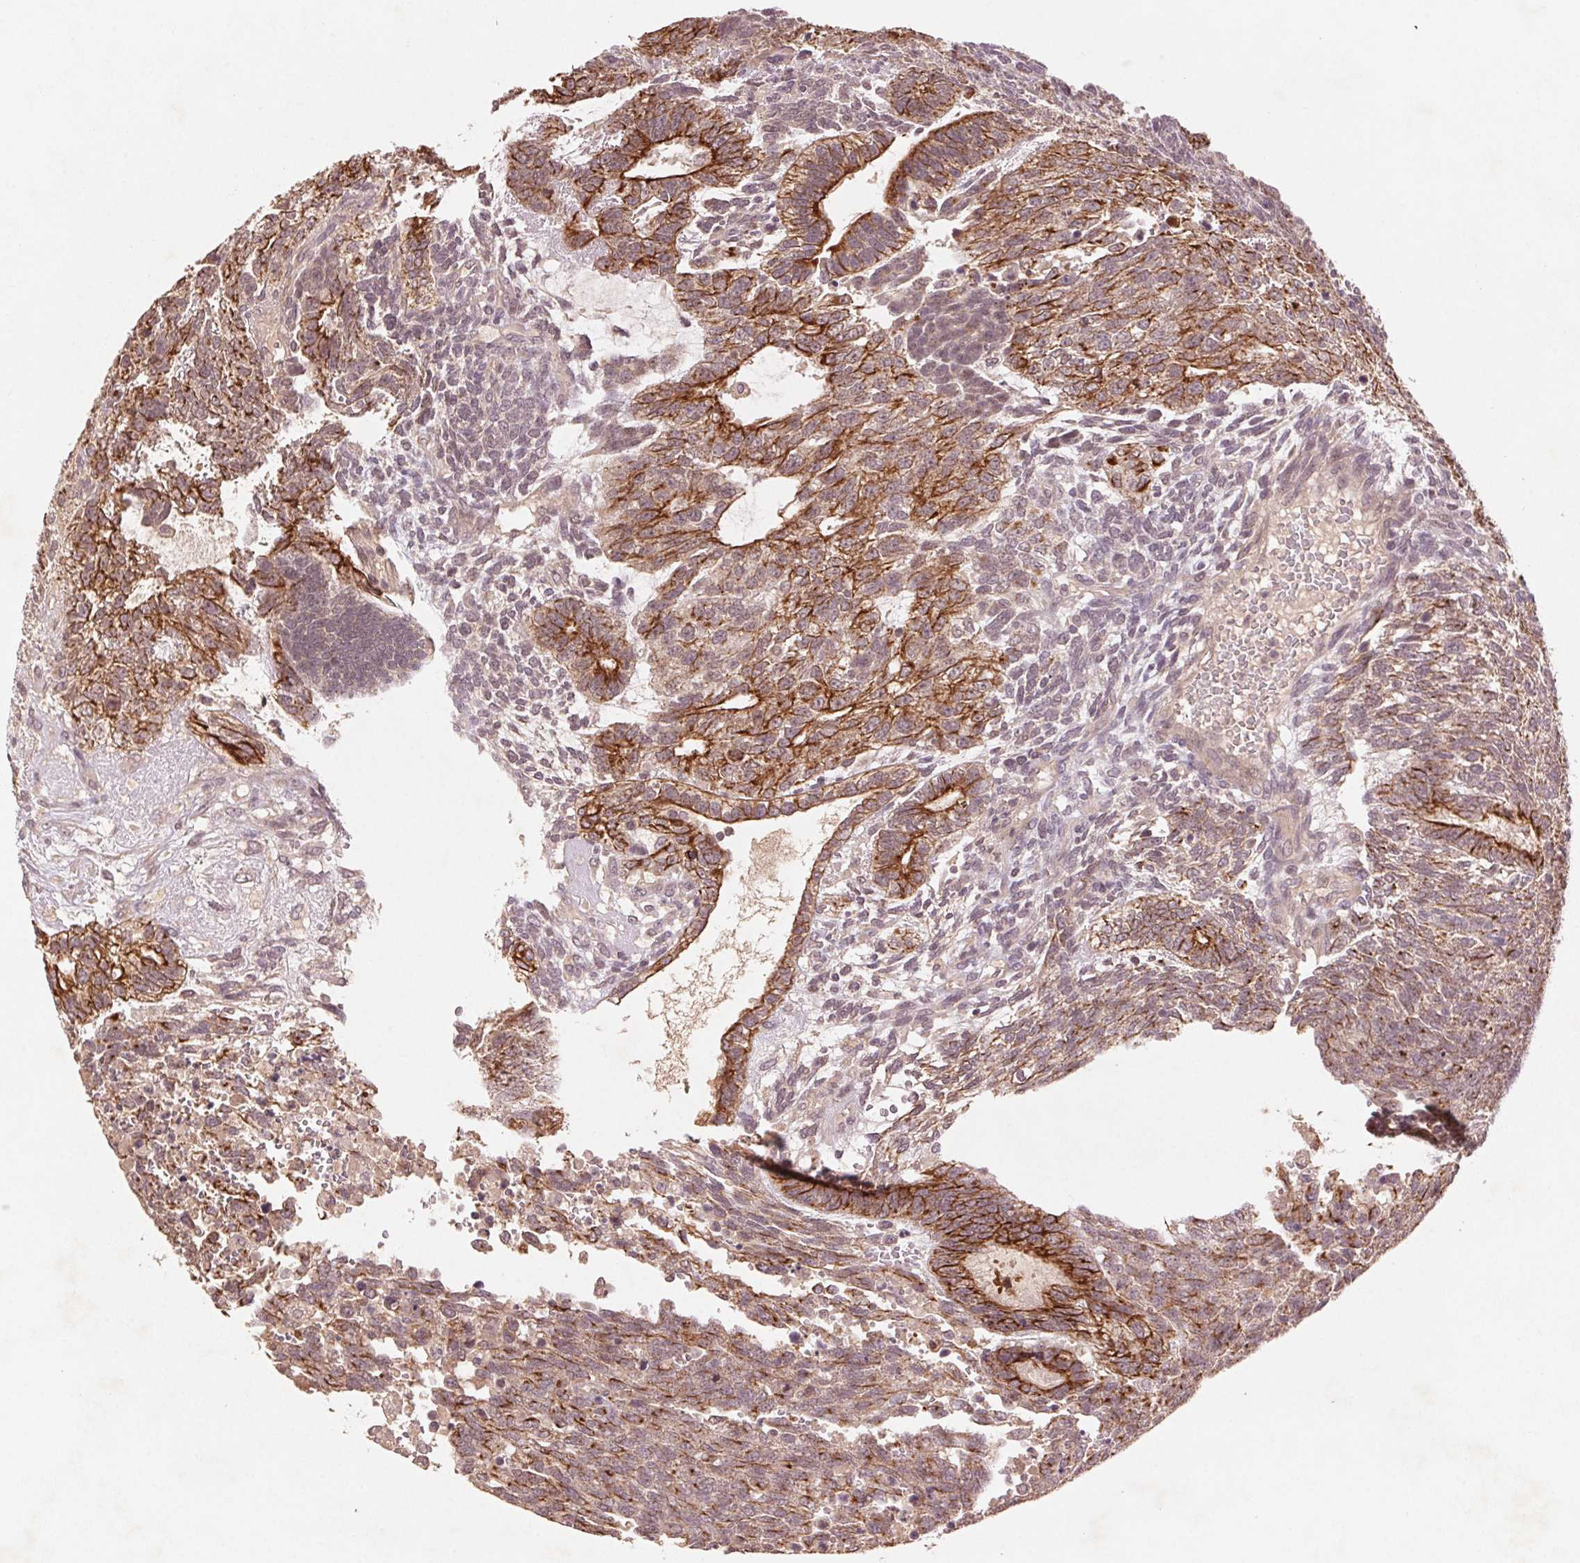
{"staining": {"intensity": "strong", "quantity": "25%-75%", "location": "cytoplasmic/membranous"}, "tissue": "testis cancer", "cell_type": "Tumor cells", "image_type": "cancer", "snomed": [{"axis": "morphology", "description": "Carcinoma, Embryonal, NOS"}, {"axis": "topography", "description": "Testis"}], "caption": "Immunohistochemistry (IHC) (DAB) staining of human testis embryonal carcinoma exhibits strong cytoplasmic/membranous protein expression in about 25%-75% of tumor cells. (DAB (3,3'-diaminobenzidine) = brown stain, brightfield microscopy at high magnification).", "gene": "SMLR1", "patient": {"sex": "male", "age": 23}}